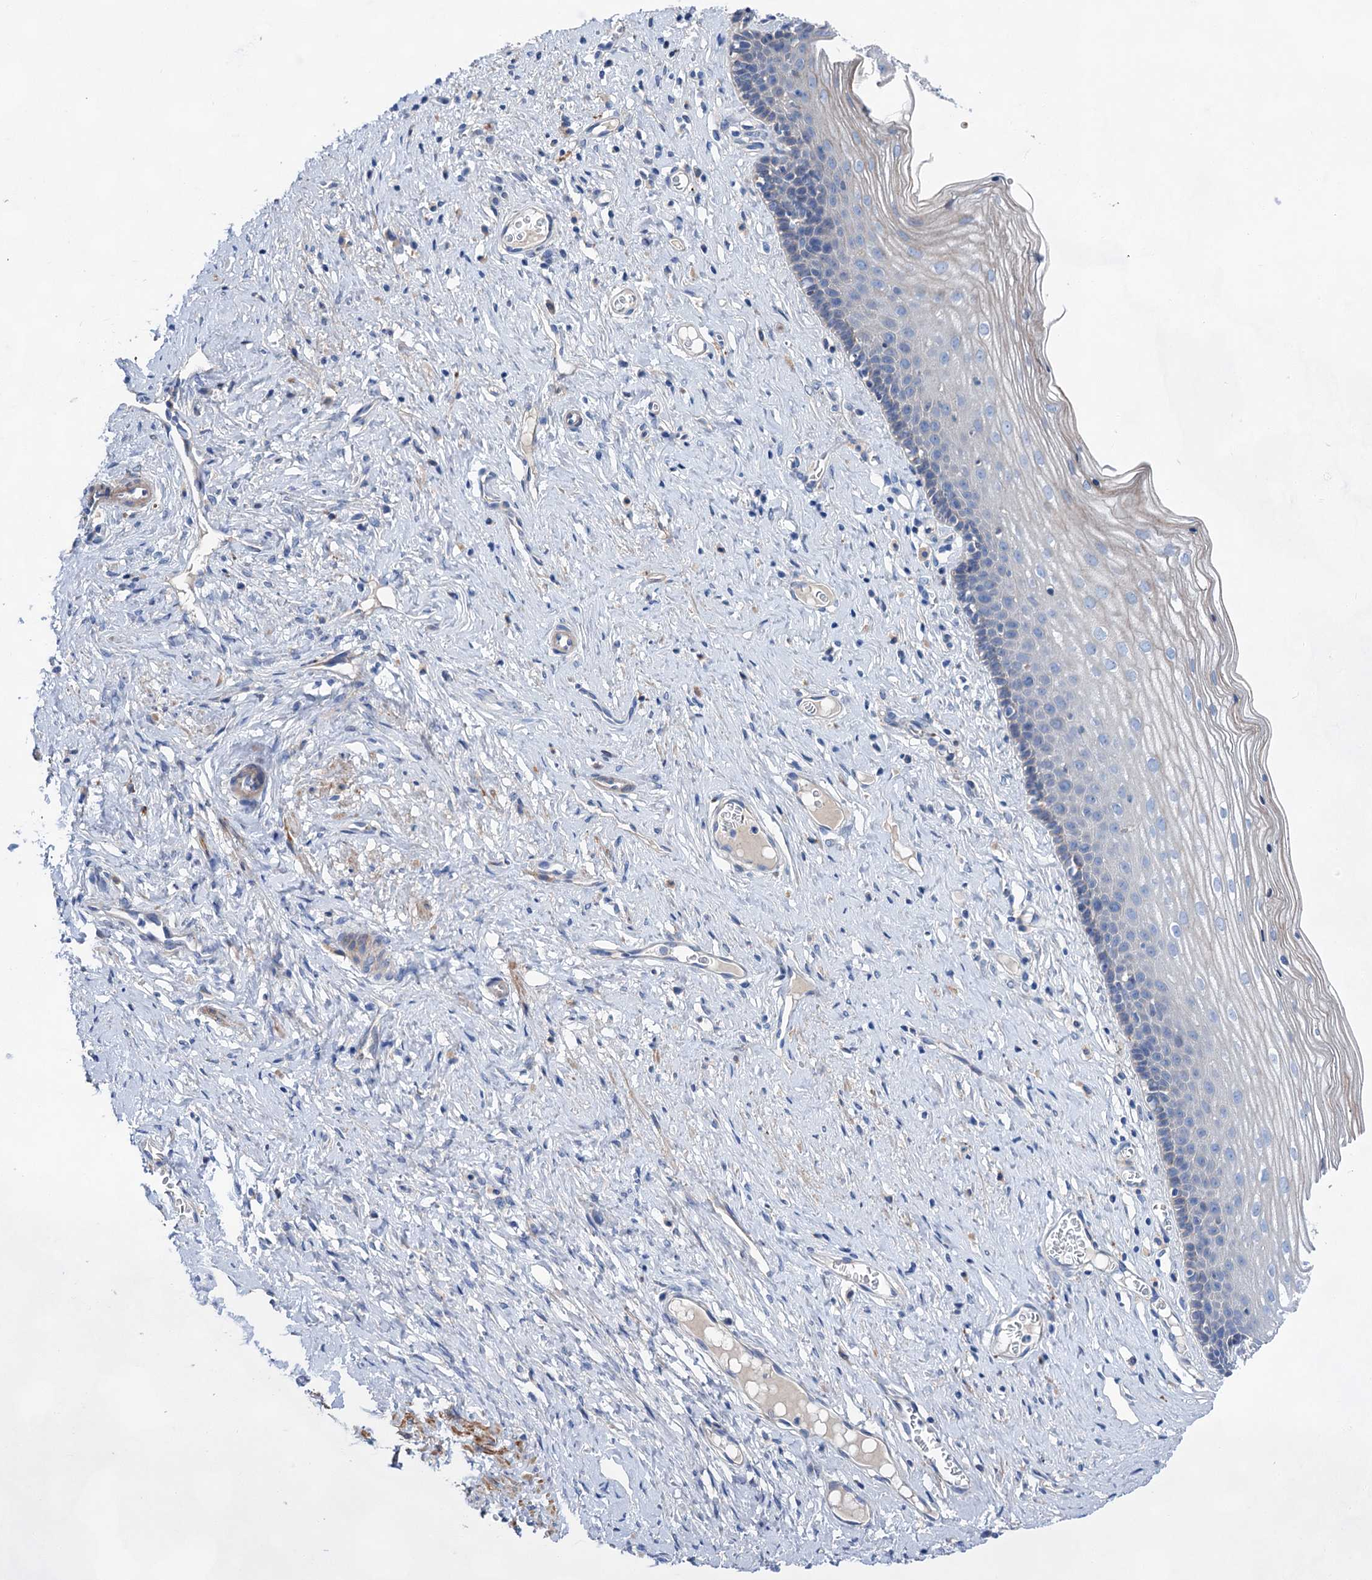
{"staining": {"intensity": "negative", "quantity": "none", "location": "none"}, "tissue": "cervix", "cell_type": "Glandular cells", "image_type": "normal", "snomed": [{"axis": "morphology", "description": "Normal tissue, NOS"}, {"axis": "topography", "description": "Cervix"}], "caption": "High magnification brightfield microscopy of normal cervix stained with DAB (3,3'-diaminobenzidine) (brown) and counterstained with hematoxylin (blue): glandular cells show no significant staining.", "gene": "GPR155", "patient": {"sex": "female", "age": 42}}